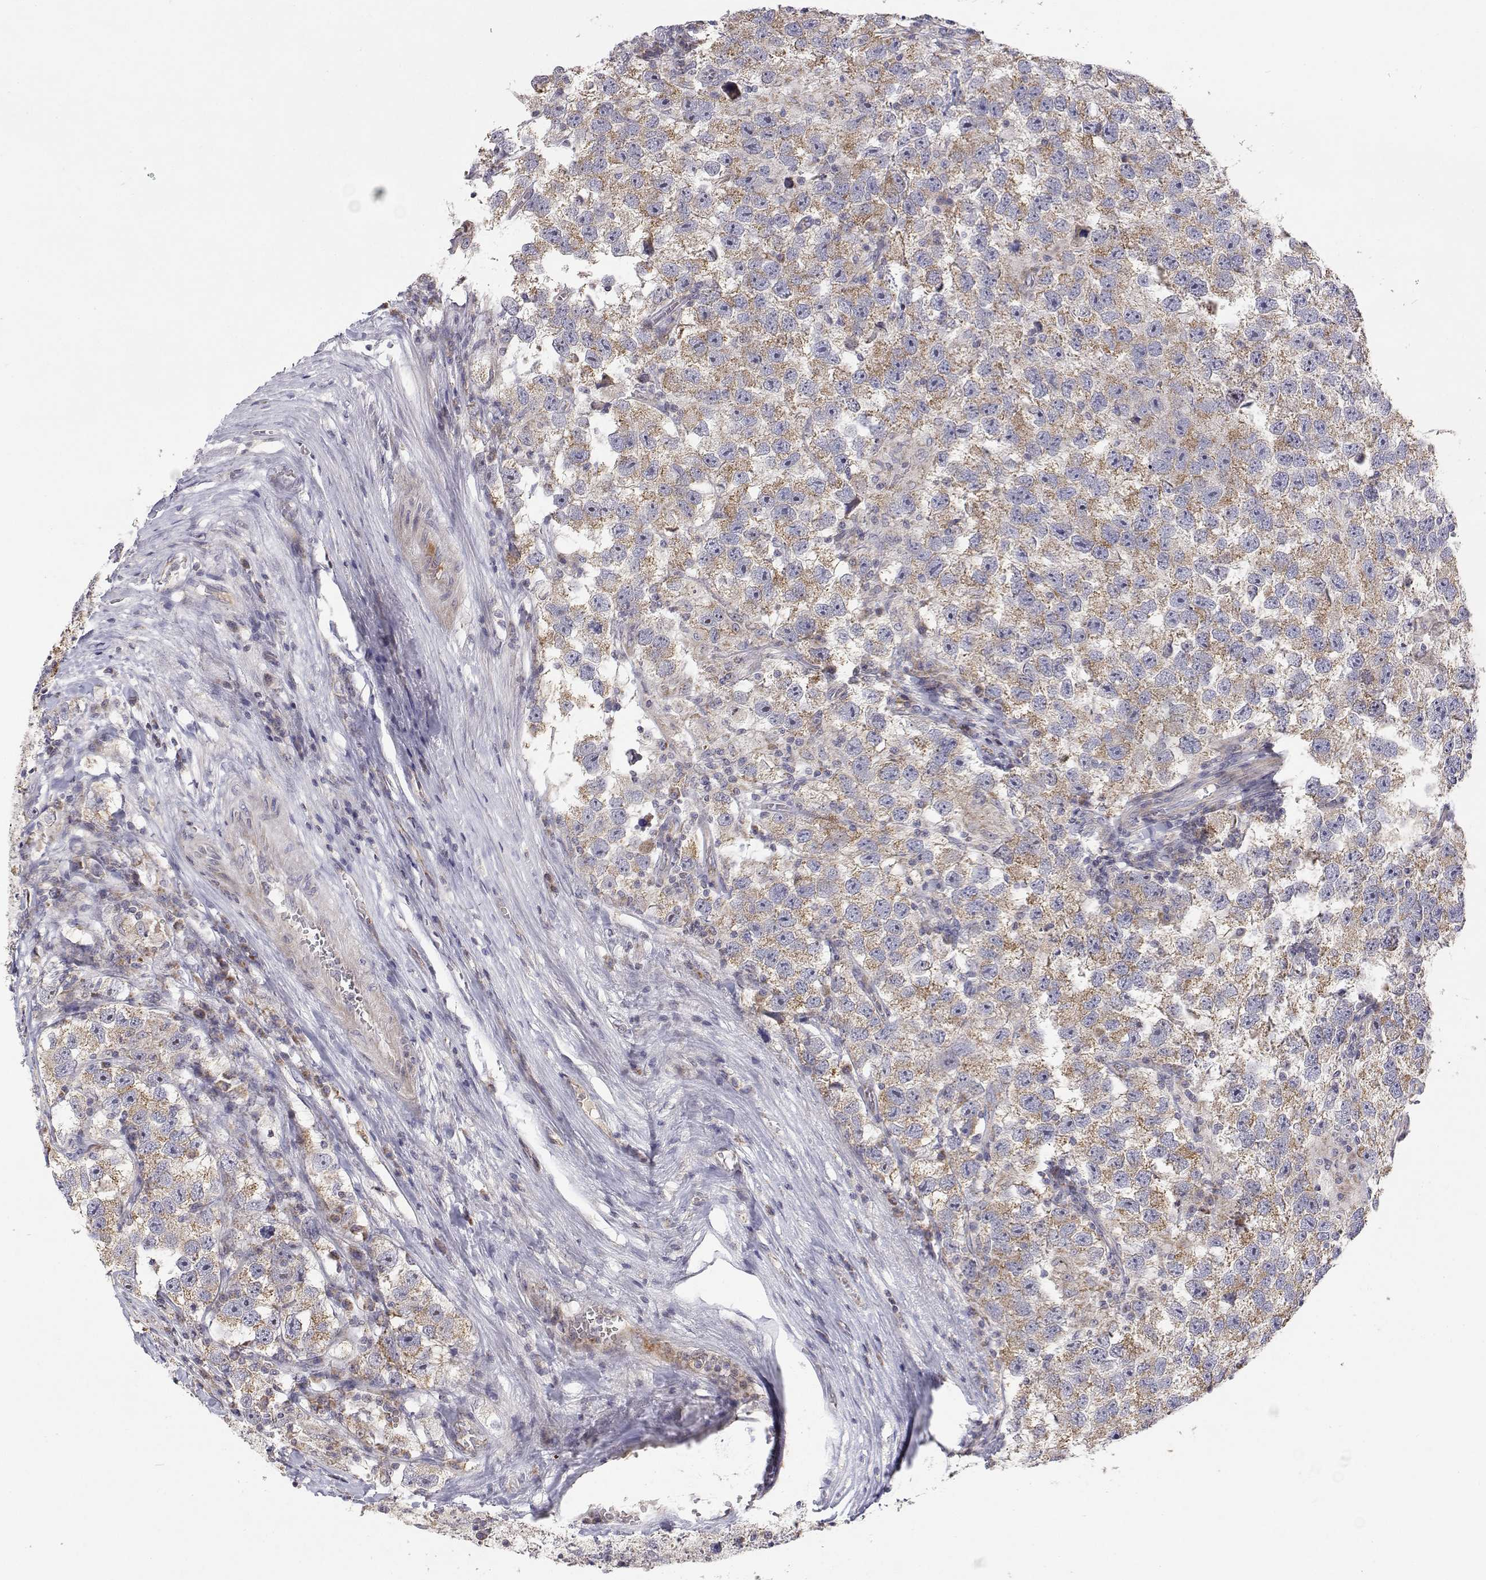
{"staining": {"intensity": "weak", "quantity": ">75%", "location": "cytoplasmic/membranous"}, "tissue": "testis cancer", "cell_type": "Tumor cells", "image_type": "cancer", "snomed": [{"axis": "morphology", "description": "Seminoma, NOS"}, {"axis": "topography", "description": "Testis"}], "caption": "Approximately >75% of tumor cells in human testis cancer exhibit weak cytoplasmic/membranous protein expression as visualized by brown immunohistochemical staining.", "gene": "MRPL3", "patient": {"sex": "male", "age": 26}}